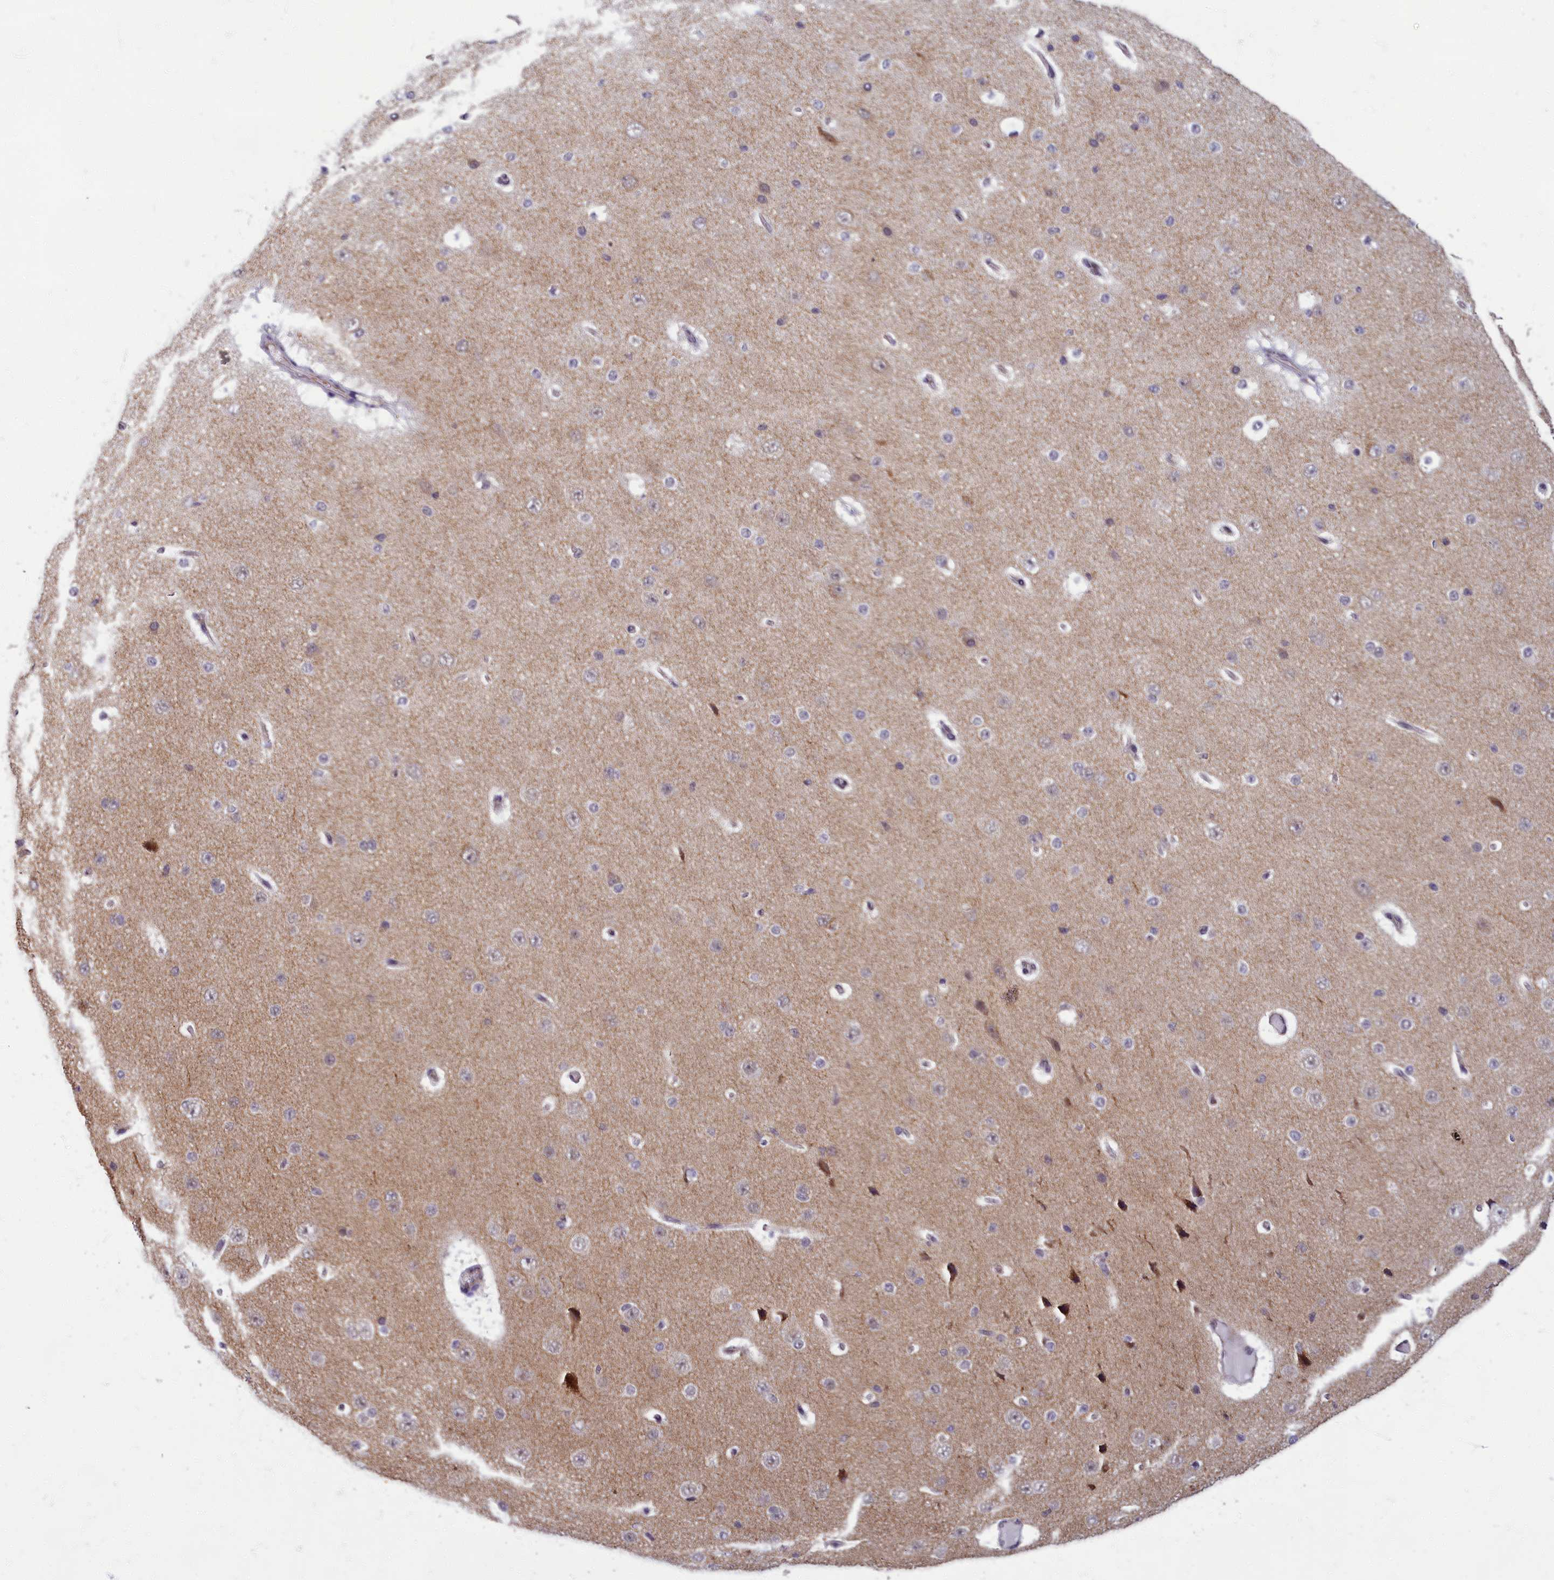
{"staining": {"intensity": "negative", "quantity": "none", "location": "none"}, "tissue": "cerebral cortex", "cell_type": "Endothelial cells", "image_type": "normal", "snomed": [{"axis": "morphology", "description": "Normal tissue, NOS"}, {"axis": "morphology", "description": "Developmental malformation"}, {"axis": "topography", "description": "Cerebral cortex"}], "caption": "IHC of unremarkable cerebral cortex shows no staining in endothelial cells. Nuclei are stained in blue.", "gene": "EARS2", "patient": {"sex": "female", "age": 30}}